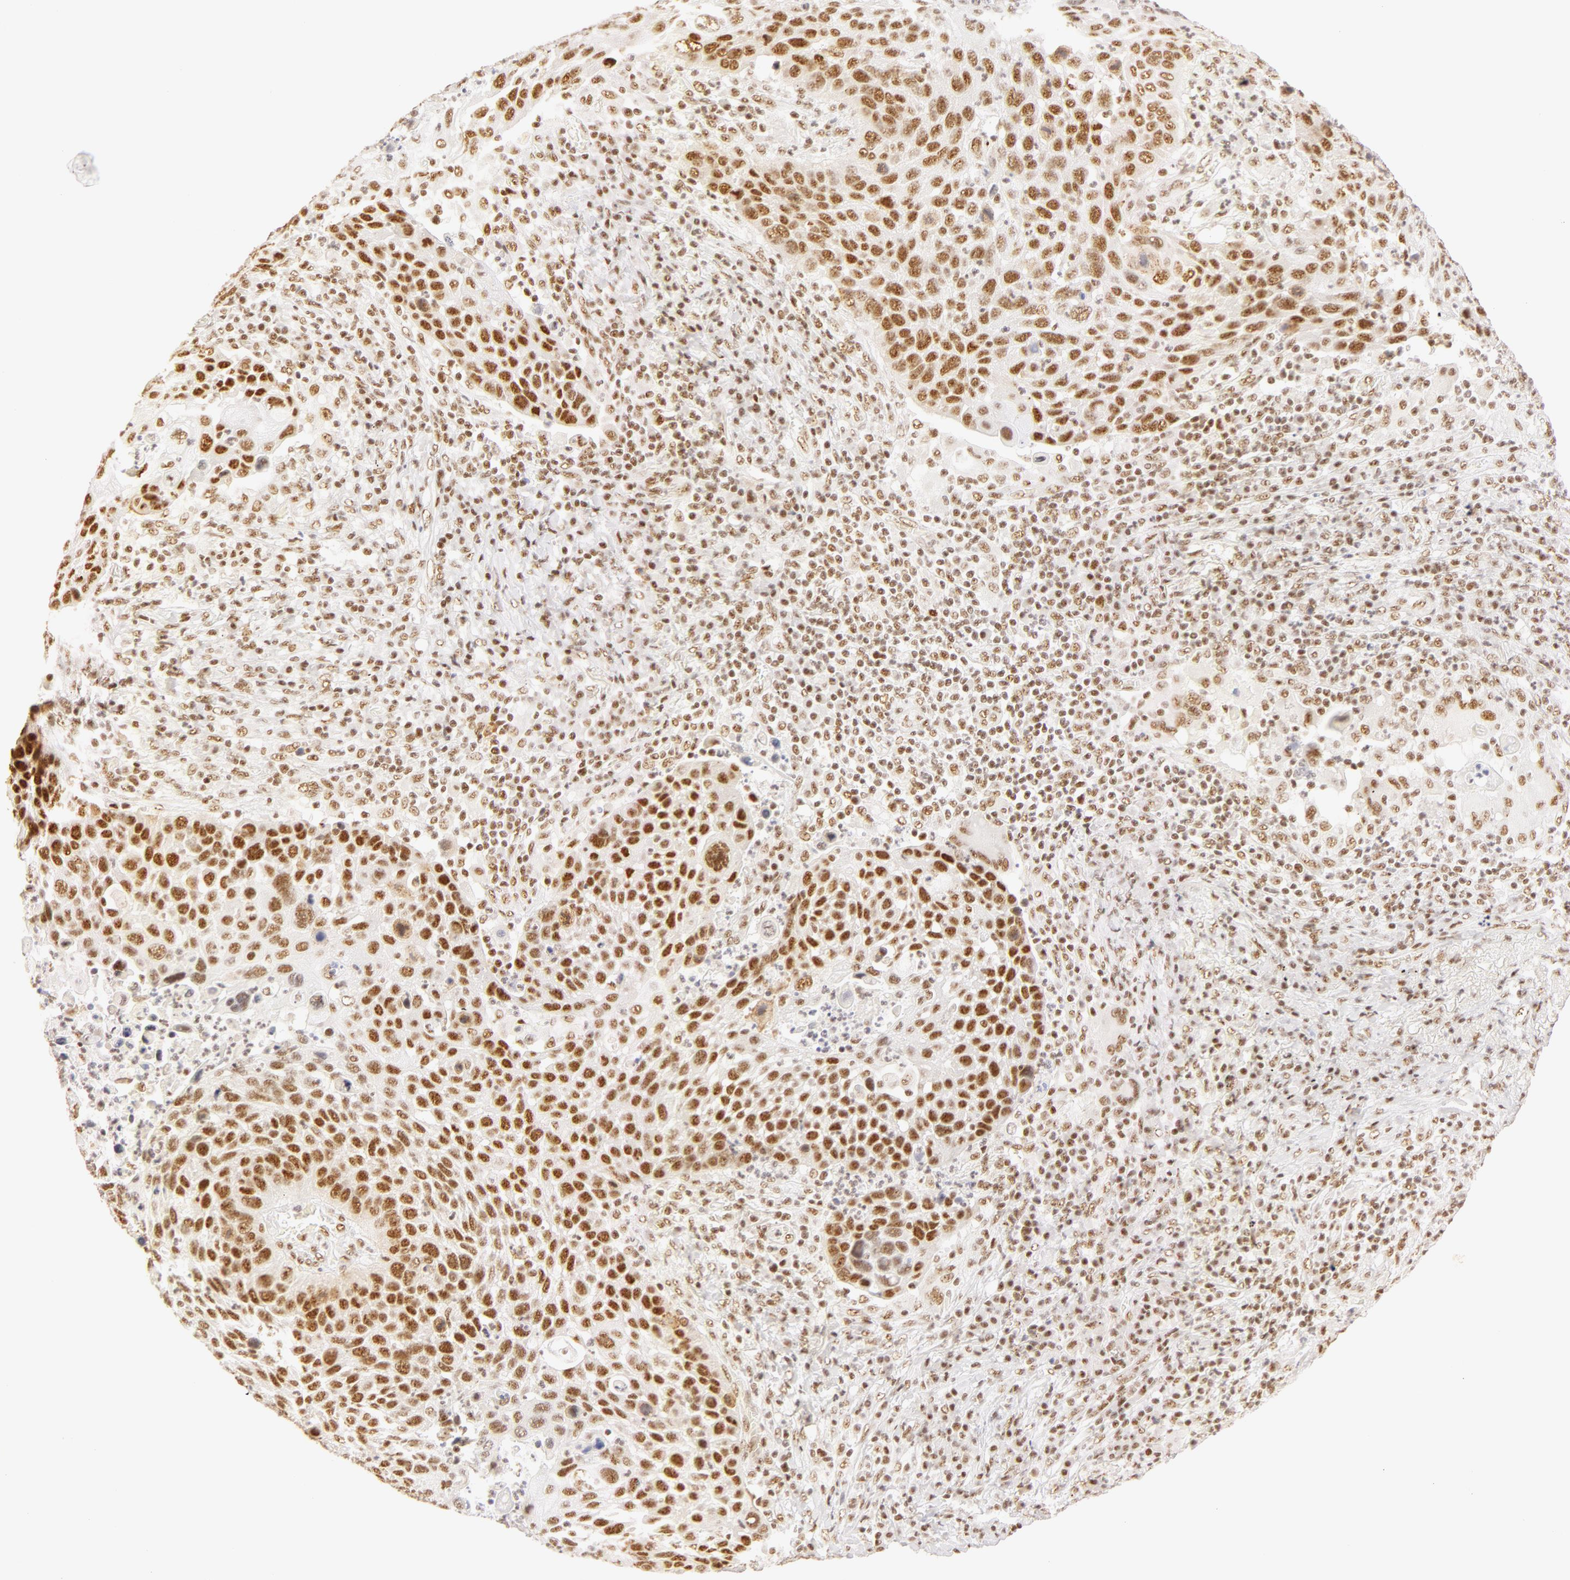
{"staining": {"intensity": "moderate", "quantity": ">75%", "location": "nuclear"}, "tissue": "lung cancer", "cell_type": "Tumor cells", "image_type": "cancer", "snomed": [{"axis": "morphology", "description": "Squamous cell carcinoma, NOS"}, {"axis": "topography", "description": "Lung"}], "caption": "An image of lung cancer (squamous cell carcinoma) stained for a protein demonstrates moderate nuclear brown staining in tumor cells.", "gene": "RBM39", "patient": {"sex": "male", "age": 68}}